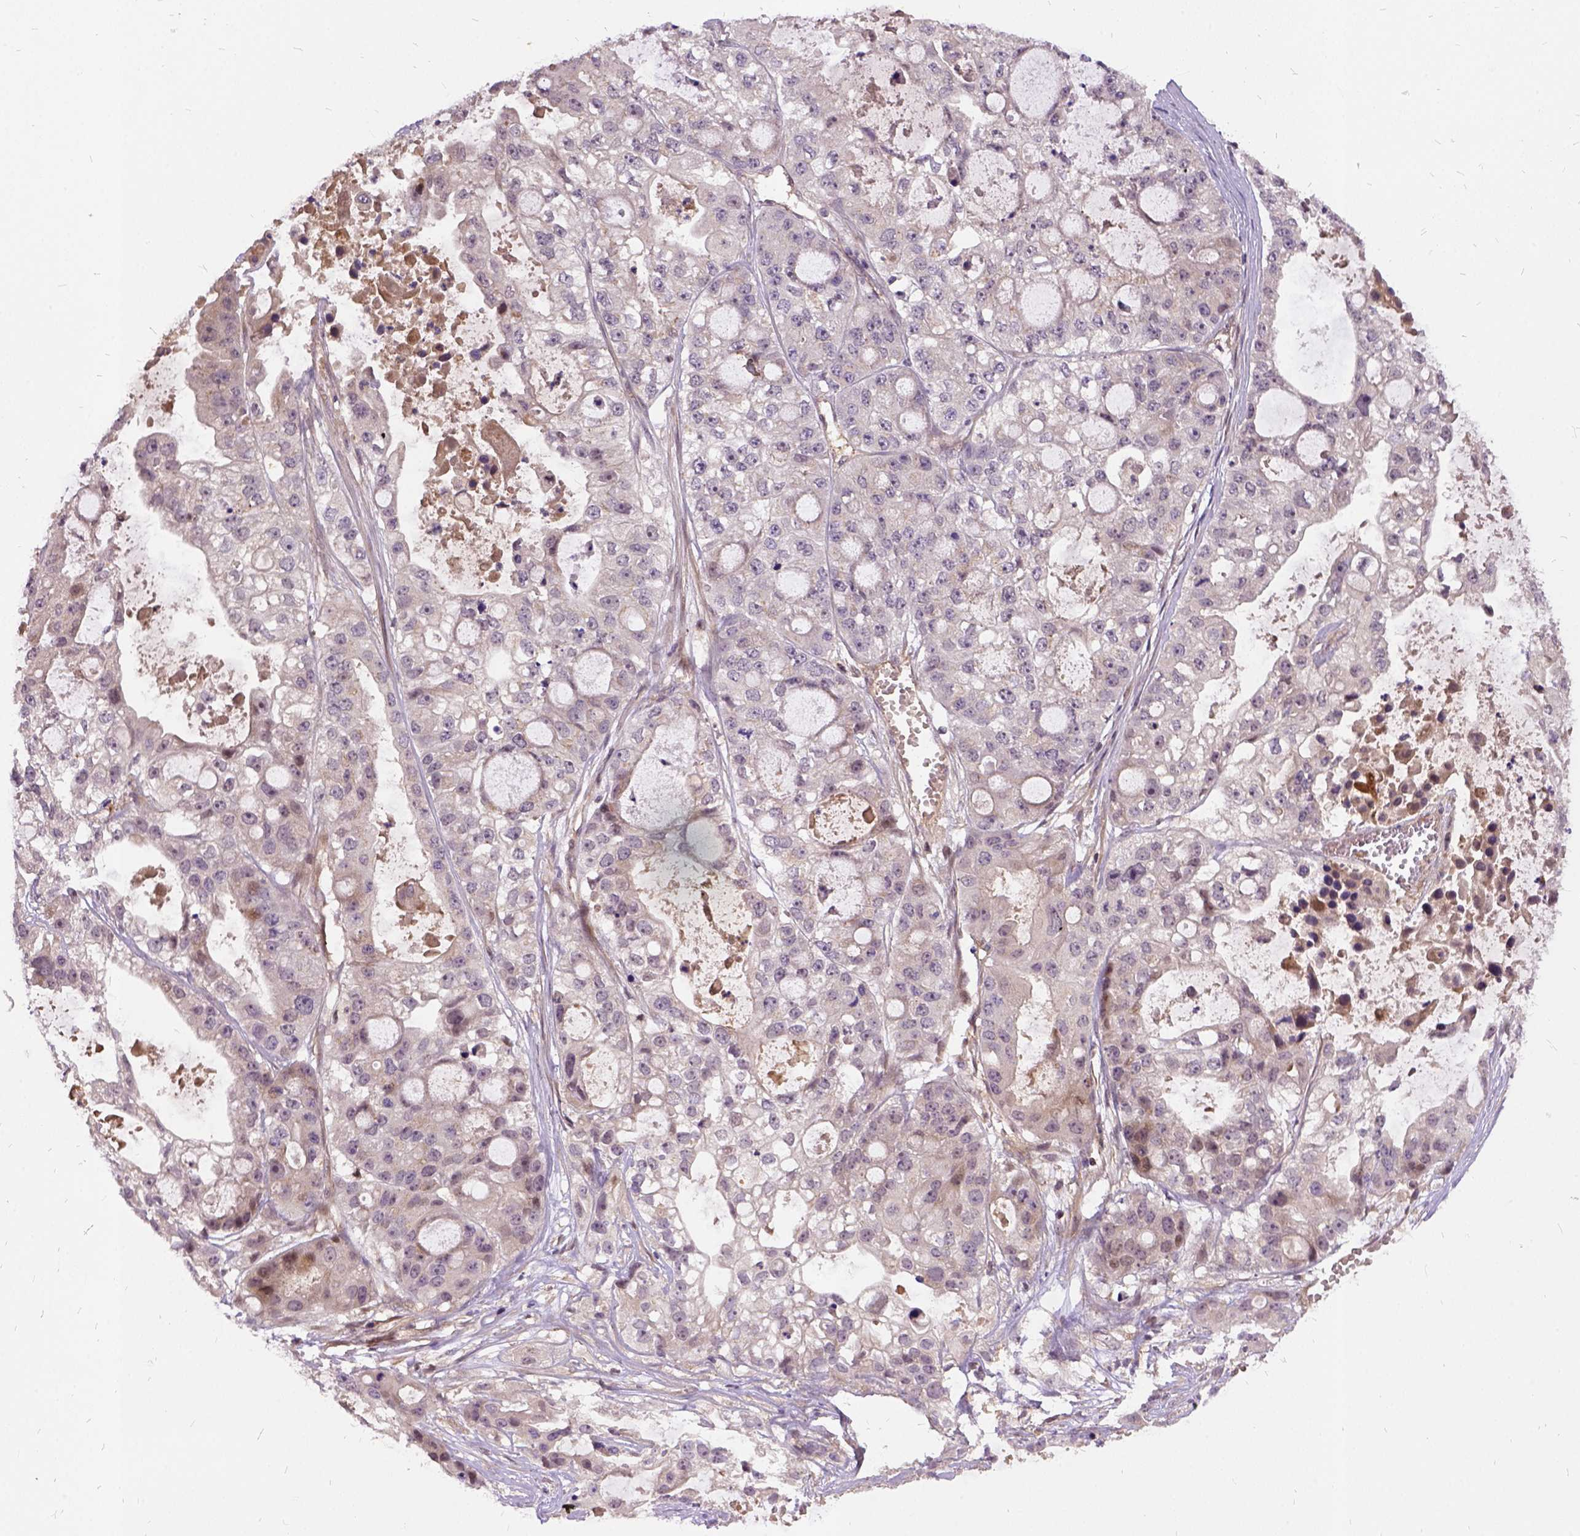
{"staining": {"intensity": "negative", "quantity": "none", "location": "none"}, "tissue": "ovarian cancer", "cell_type": "Tumor cells", "image_type": "cancer", "snomed": [{"axis": "morphology", "description": "Cystadenocarcinoma, serous, NOS"}, {"axis": "topography", "description": "Ovary"}], "caption": "Tumor cells are negative for brown protein staining in serous cystadenocarcinoma (ovarian).", "gene": "ILRUN", "patient": {"sex": "female", "age": 56}}